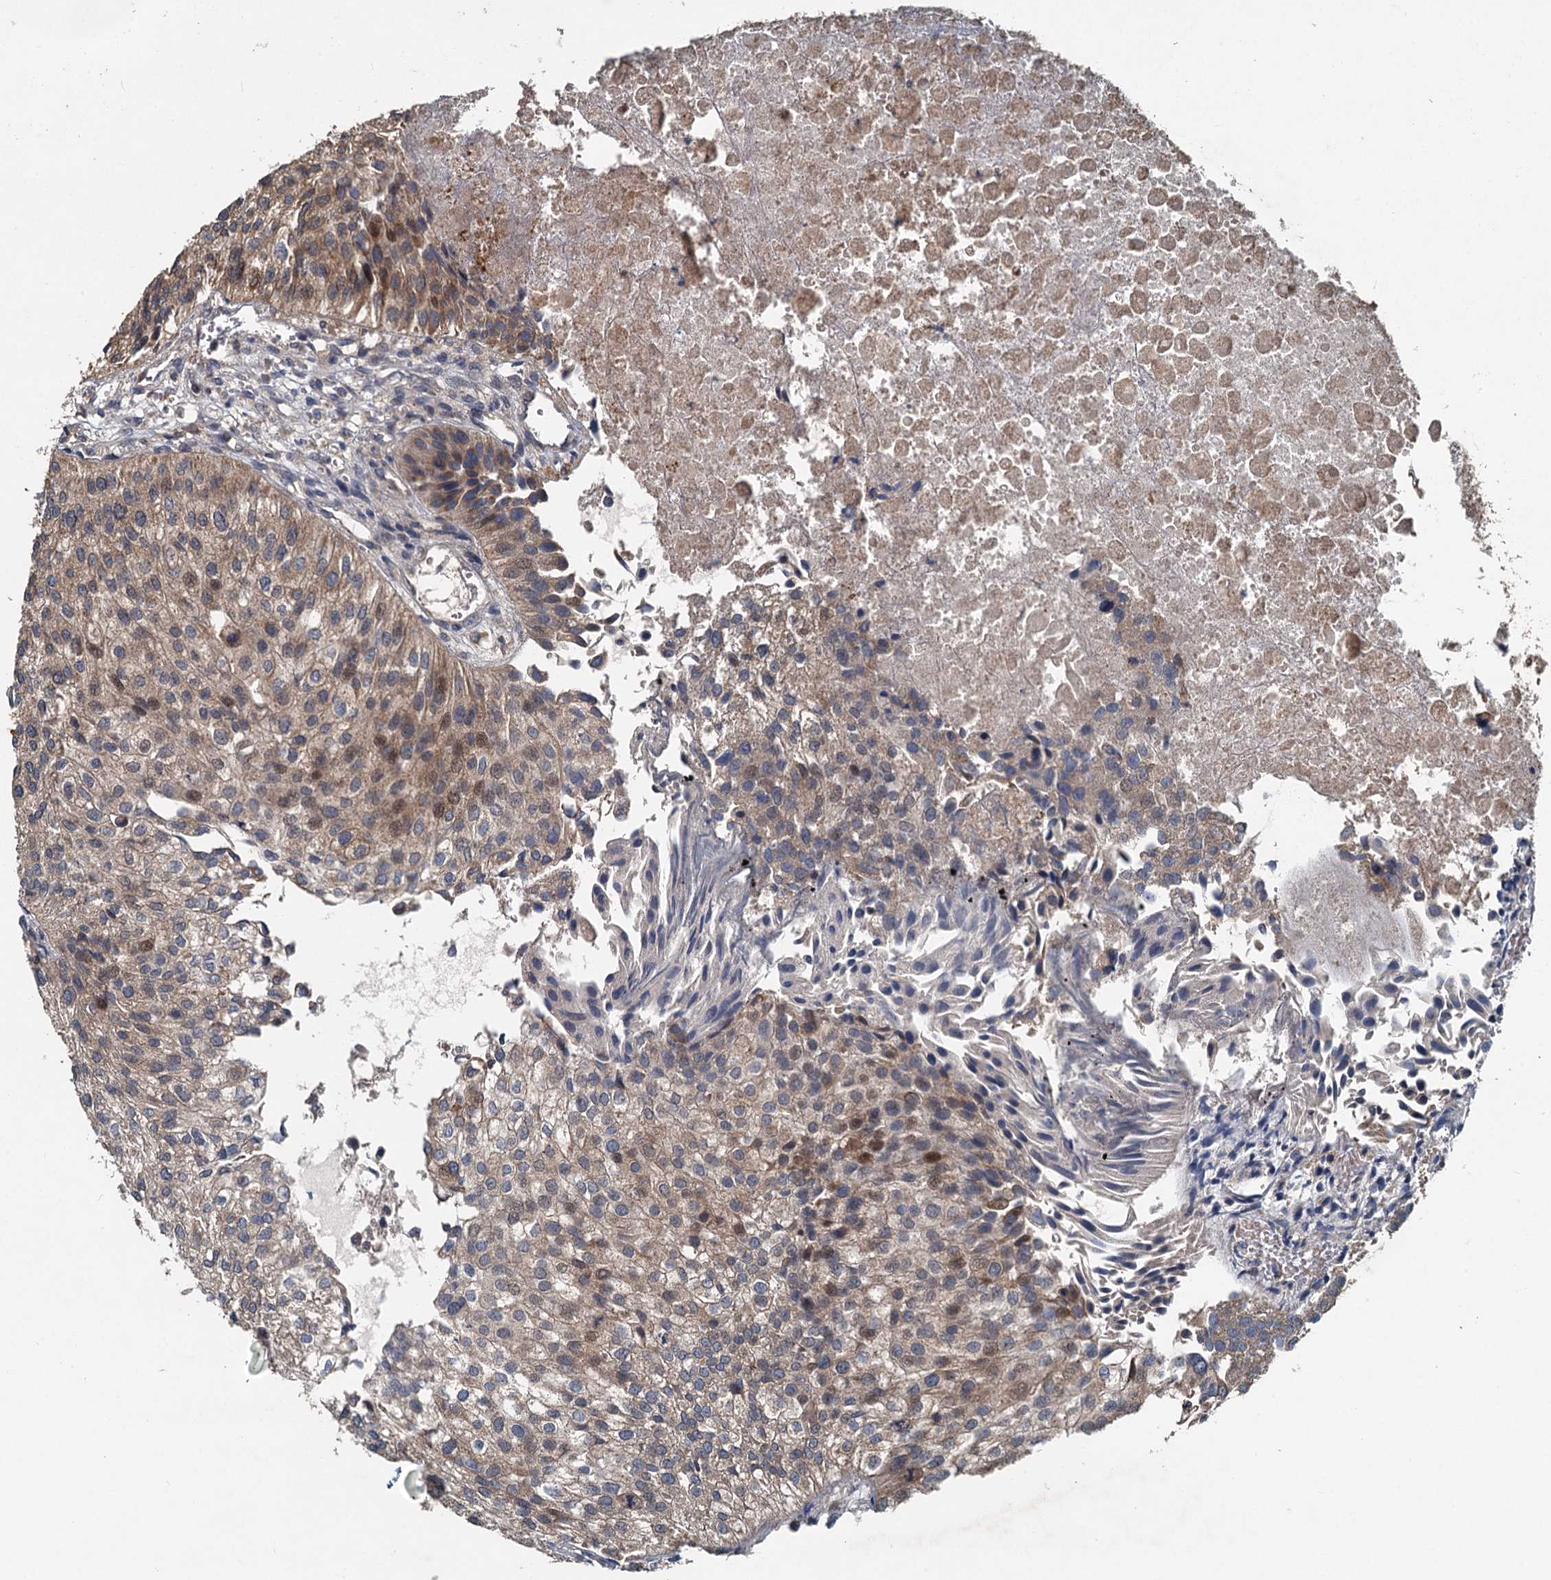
{"staining": {"intensity": "moderate", "quantity": "<25%", "location": "cytoplasmic/membranous,nuclear"}, "tissue": "urothelial cancer", "cell_type": "Tumor cells", "image_type": "cancer", "snomed": [{"axis": "morphology", "description": "Urothelial carcinoma, Low grade"}, {"axis": "topography", "description": "Urinary bladder"}], "caption": "Human urothelial cancer stained with a protein marker displays moderate staining in tumor cells.", "gene": "OTUB1", "patient": {"sex": "female", "age": 89}}